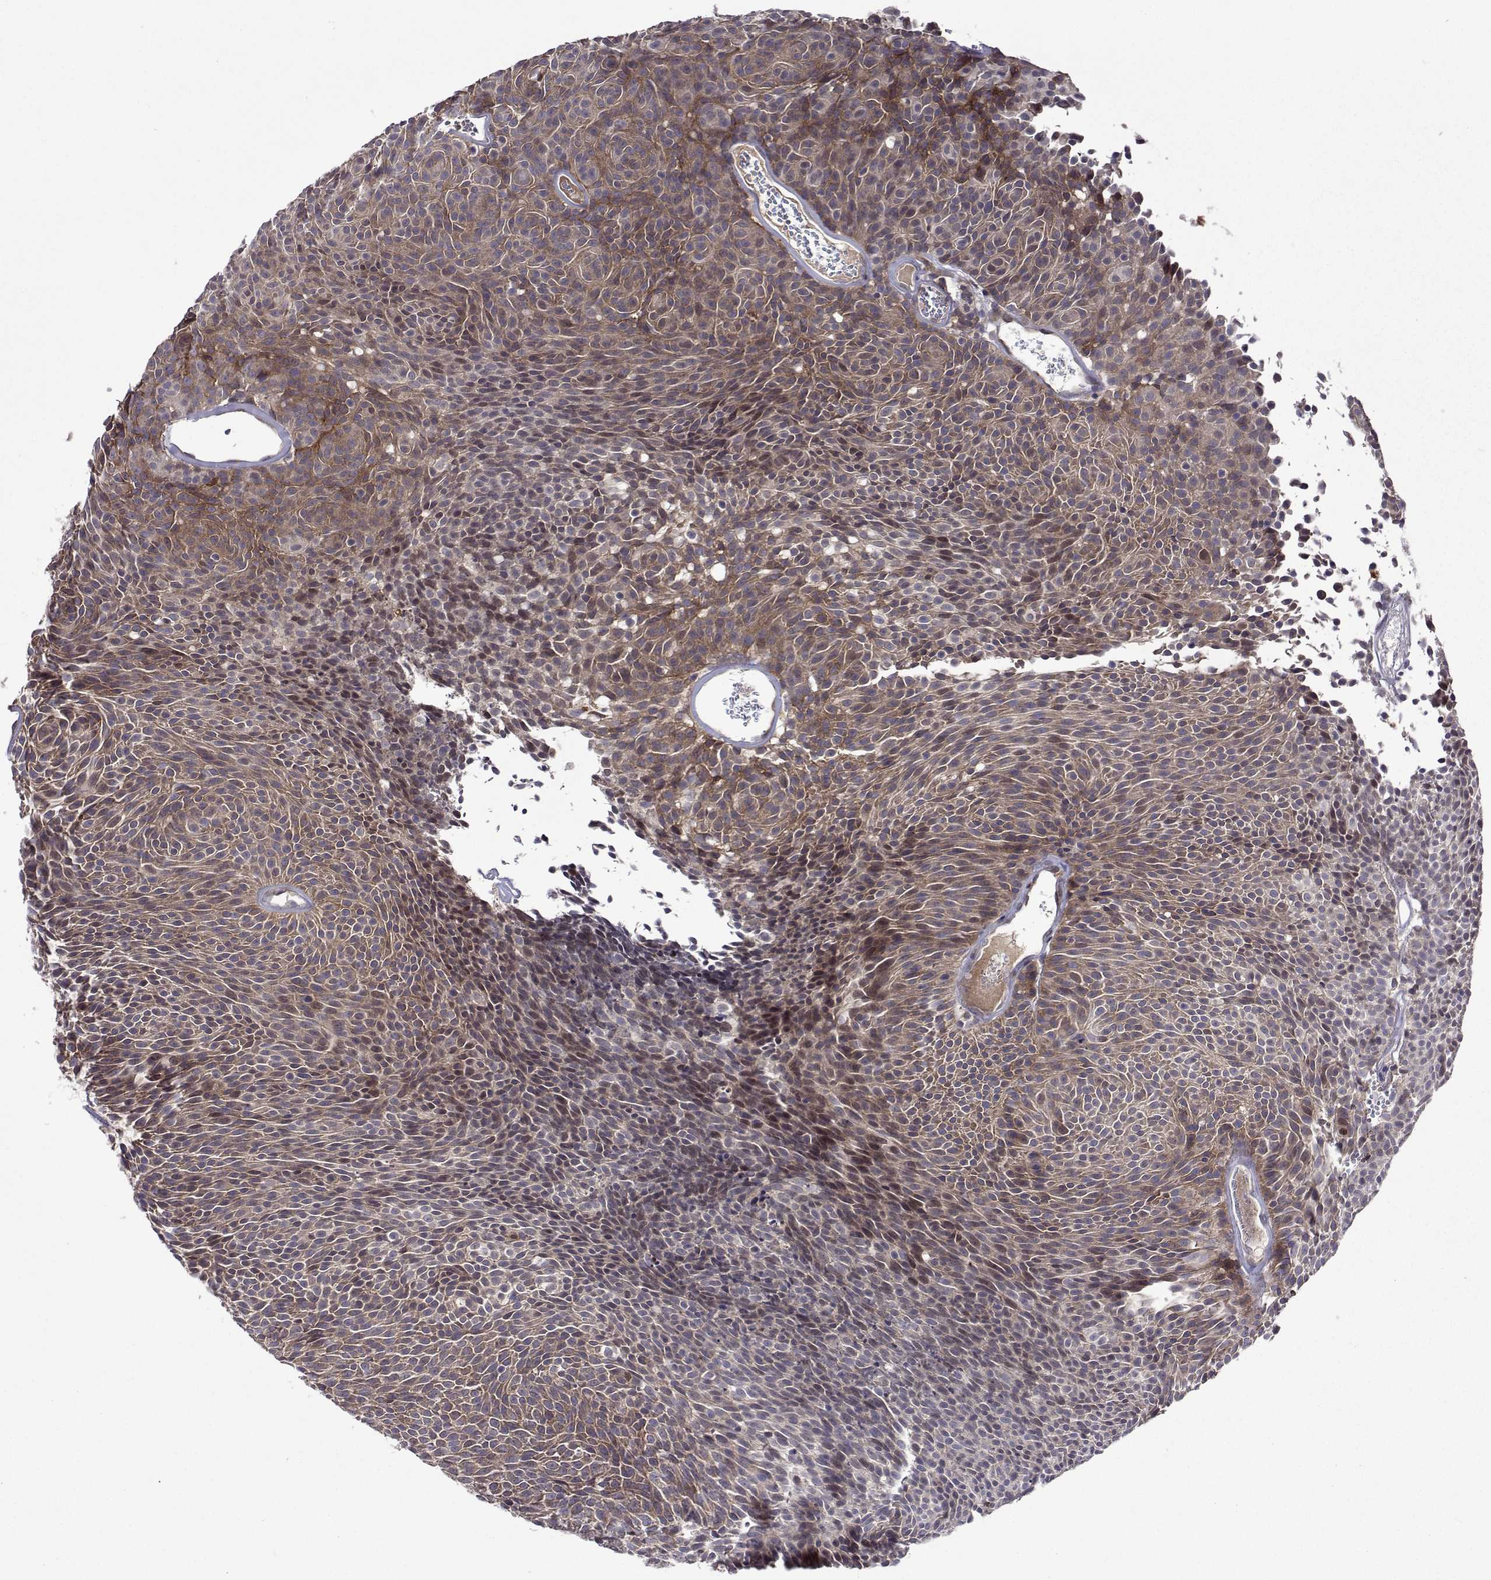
{"staining": {"intensity": "weak", "quantity": "25%-75%", "location": "cytoplasmic/membranous"}, "tissue": "urothelial cancer", "cell_type": "Tumor cells", "image_type": "cancer", "snomed": [{"axis": "morphology", "description": "Urothelial carcinoma, Low grade"}, {"axis": "topography", "description": "Urinary bladder"}], "caption": "There is low levels of weak cytoplasmic/membranous expression in tumor cells of urothelial carcinoma (low-grade), as demonstrated by immunohistochemical staining (brown color).", "gene": "TARBP2", "patient": {"sex": "male", "age": 77}}